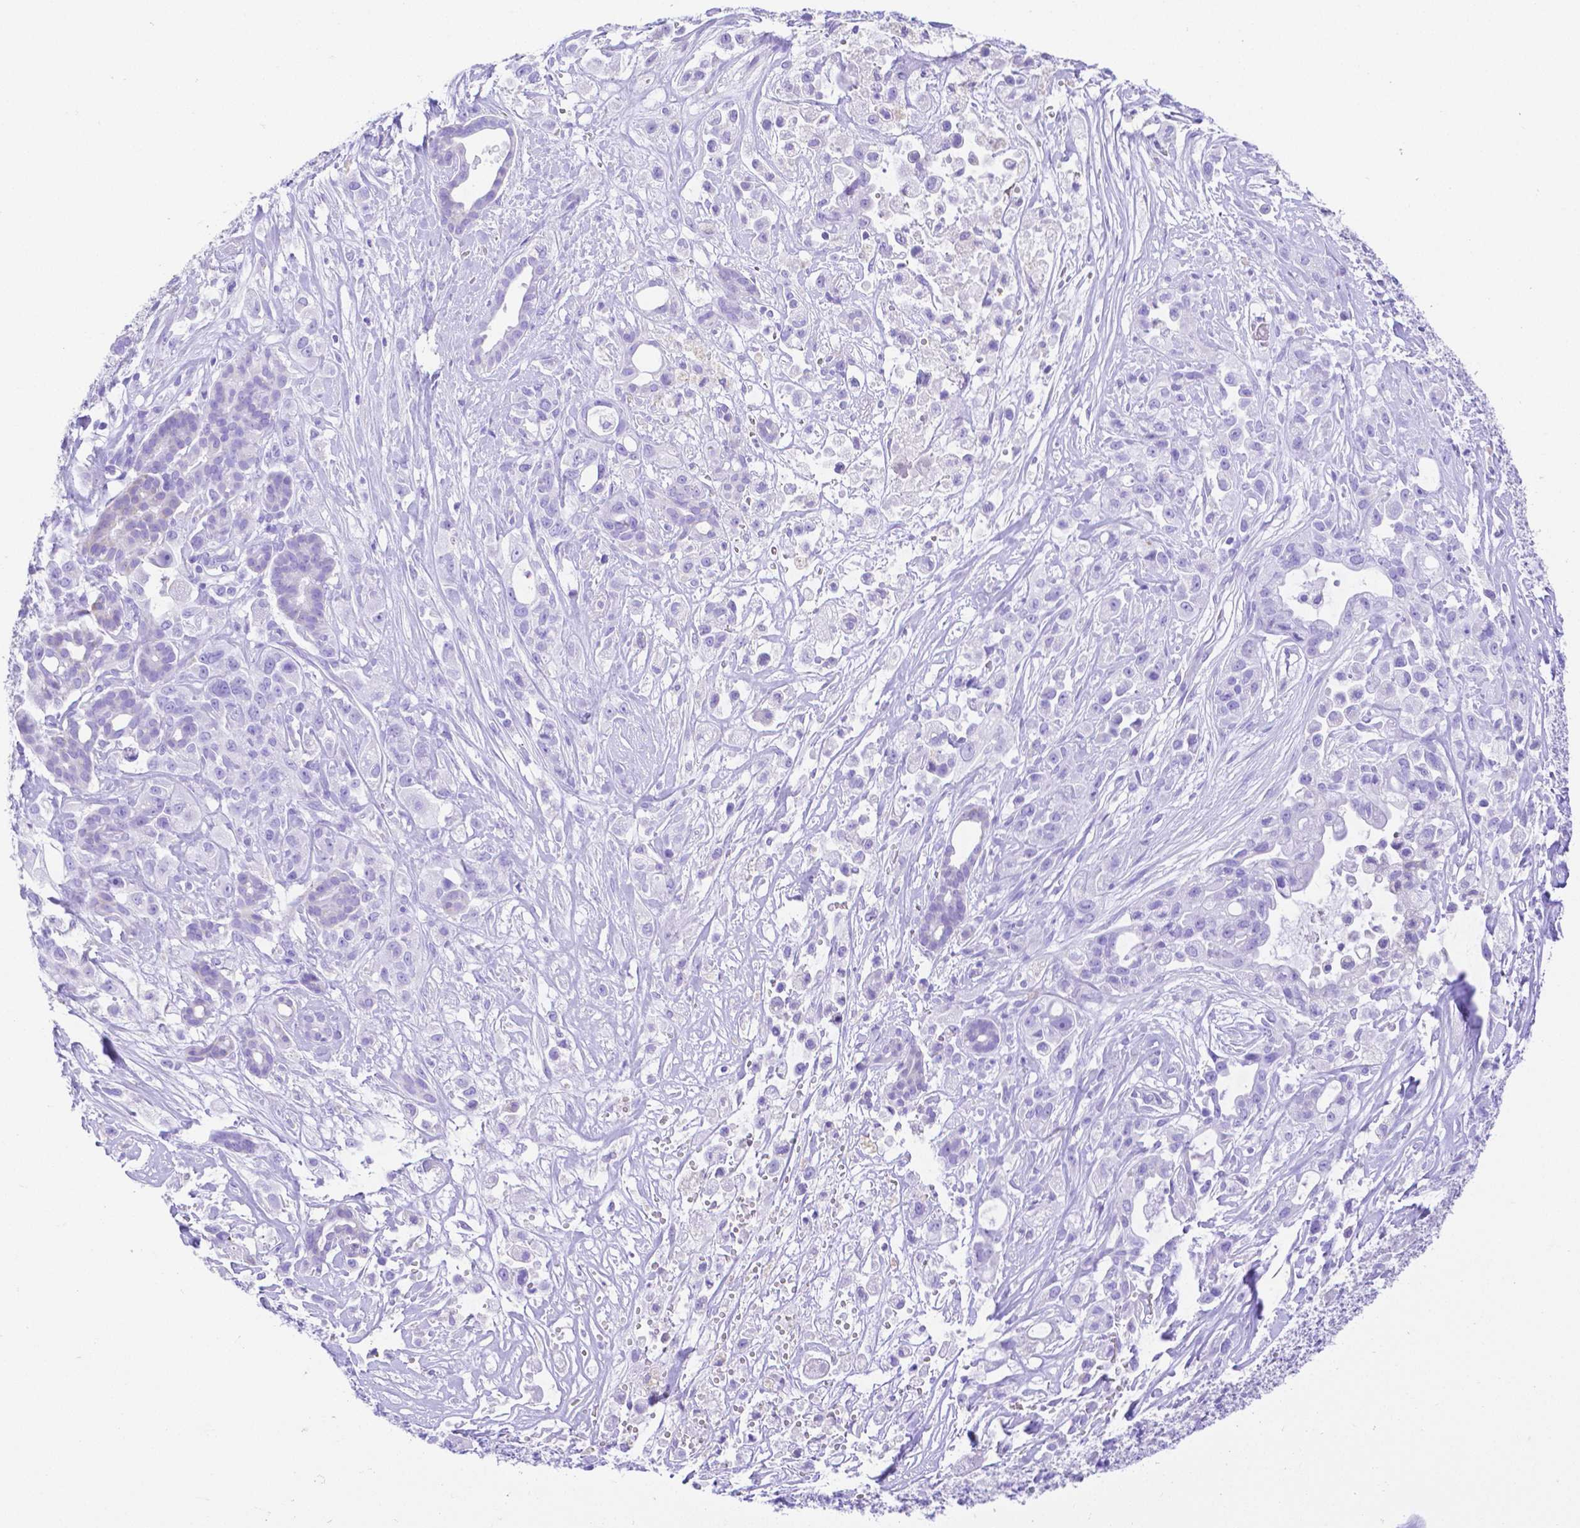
{"staining": {"intensity": "negative", "quantity": "none", "location": "none"}, "tissue": "pancreatic cancer", "cell_type": "Tumor cells", "image_type": "cancer", "snomed": [{"axis": "morphology", "description": "Adenocarcinoma, NOS"}, {"axis": "topography", "description": "Pancreas"}], "caption": "The micrograph exhibits no staining of tumor cells in pancreatic cancer (adenocarcinoma).", "gene": "SMR3A", "patient": {"sex": "male", "age": 44}}